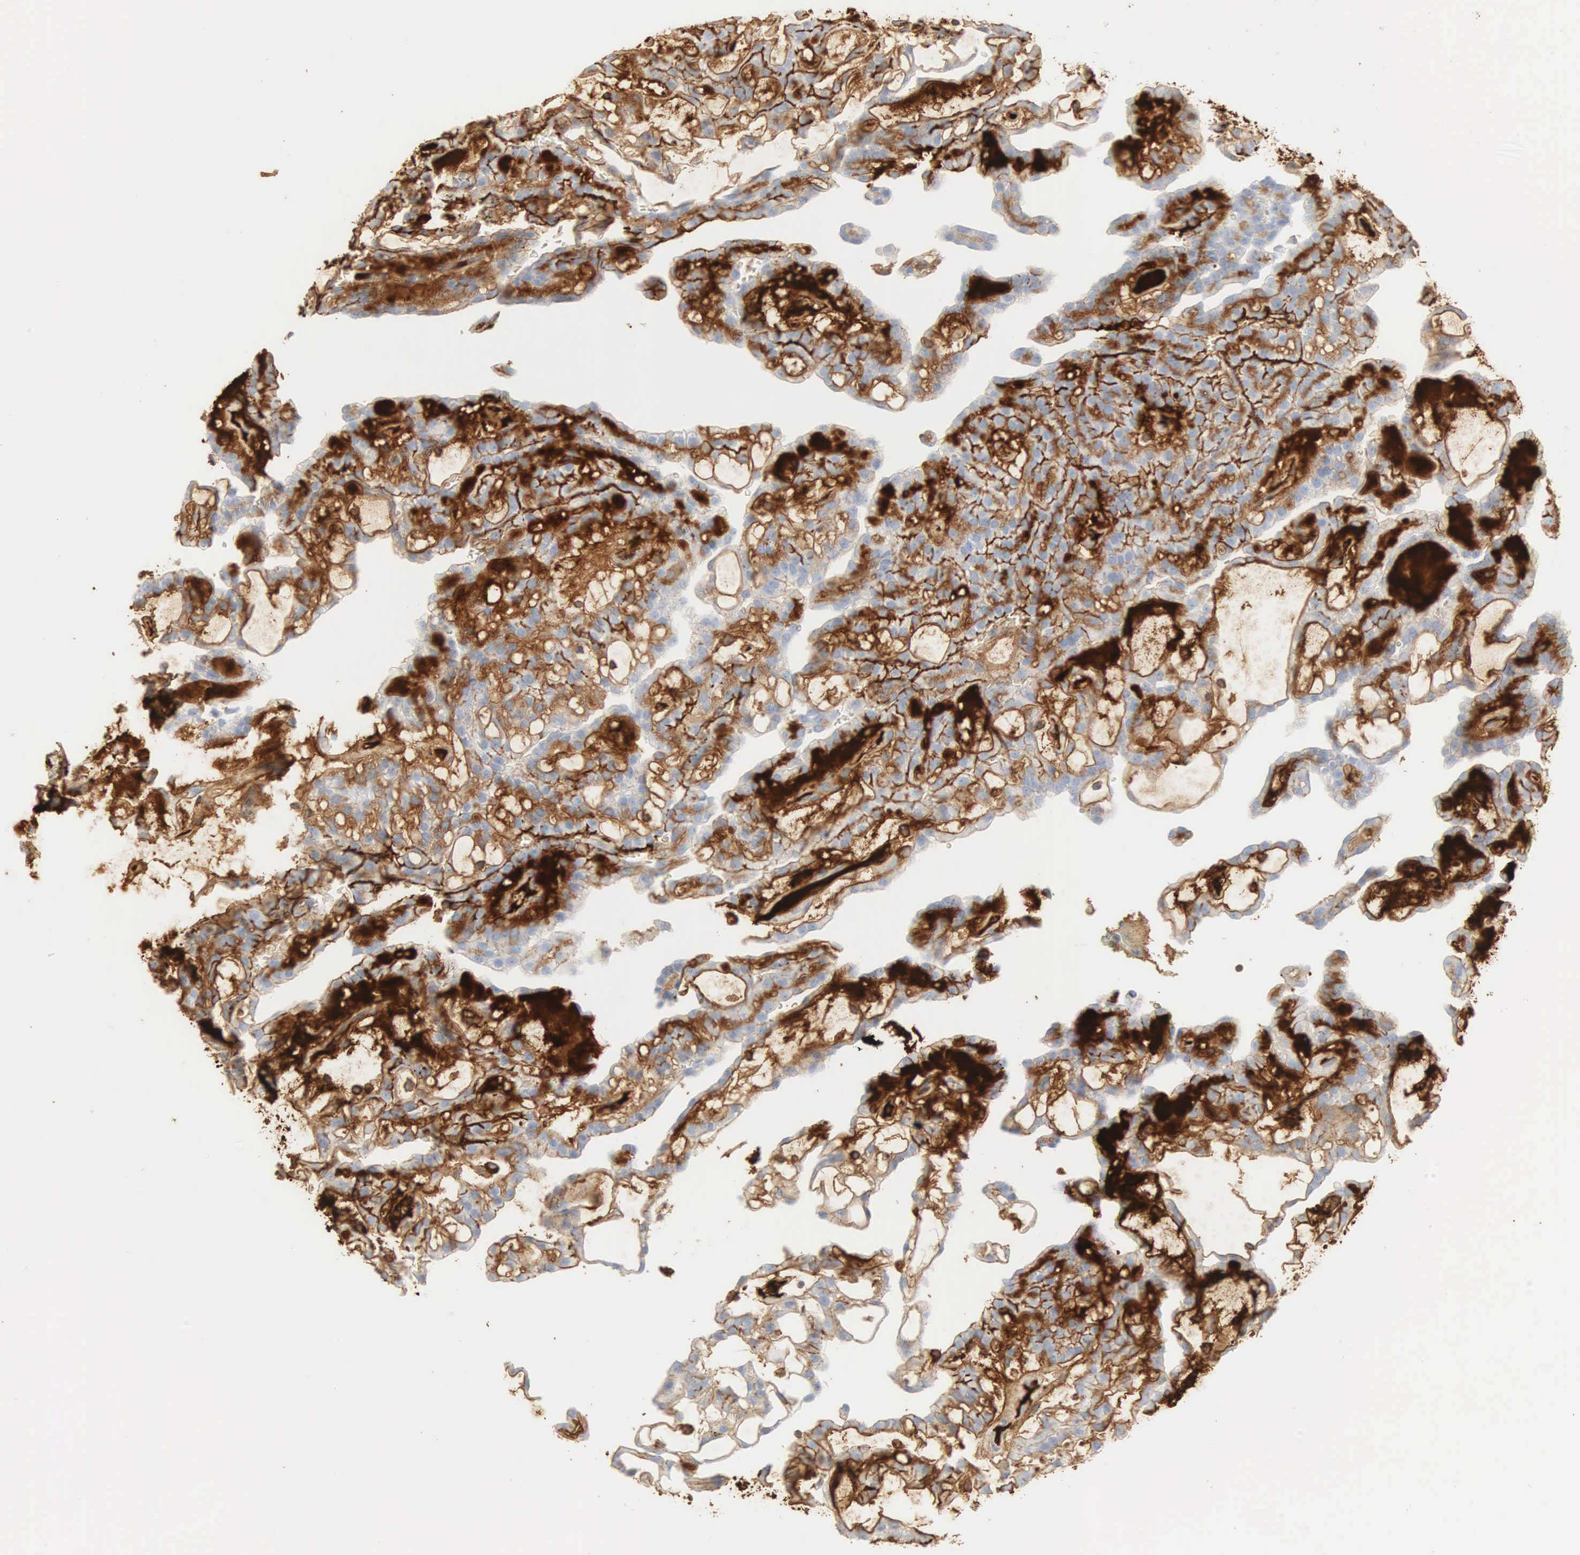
{"staining": {"intensity": "strong", "quantity": ">75%", "location": "cytoplasmic/membranous"}, "tissue": "renal cancer", "cell_type": "Tumor cells", "image_type": "cancer", "snomed": [{"axis": "morphology", "description": "Adenocarcinoma, NOS"}, {"axis": "topography", "description": "Kidney"}], "caption": "This photomicrograph shows immunohistochemistry staining of renal cancer, with high strong cytoplasmic/membranous positivity in about >75% of tumor cells.", "gene": "IGLC3", "patient": {"sex": "male", "age": 63}}